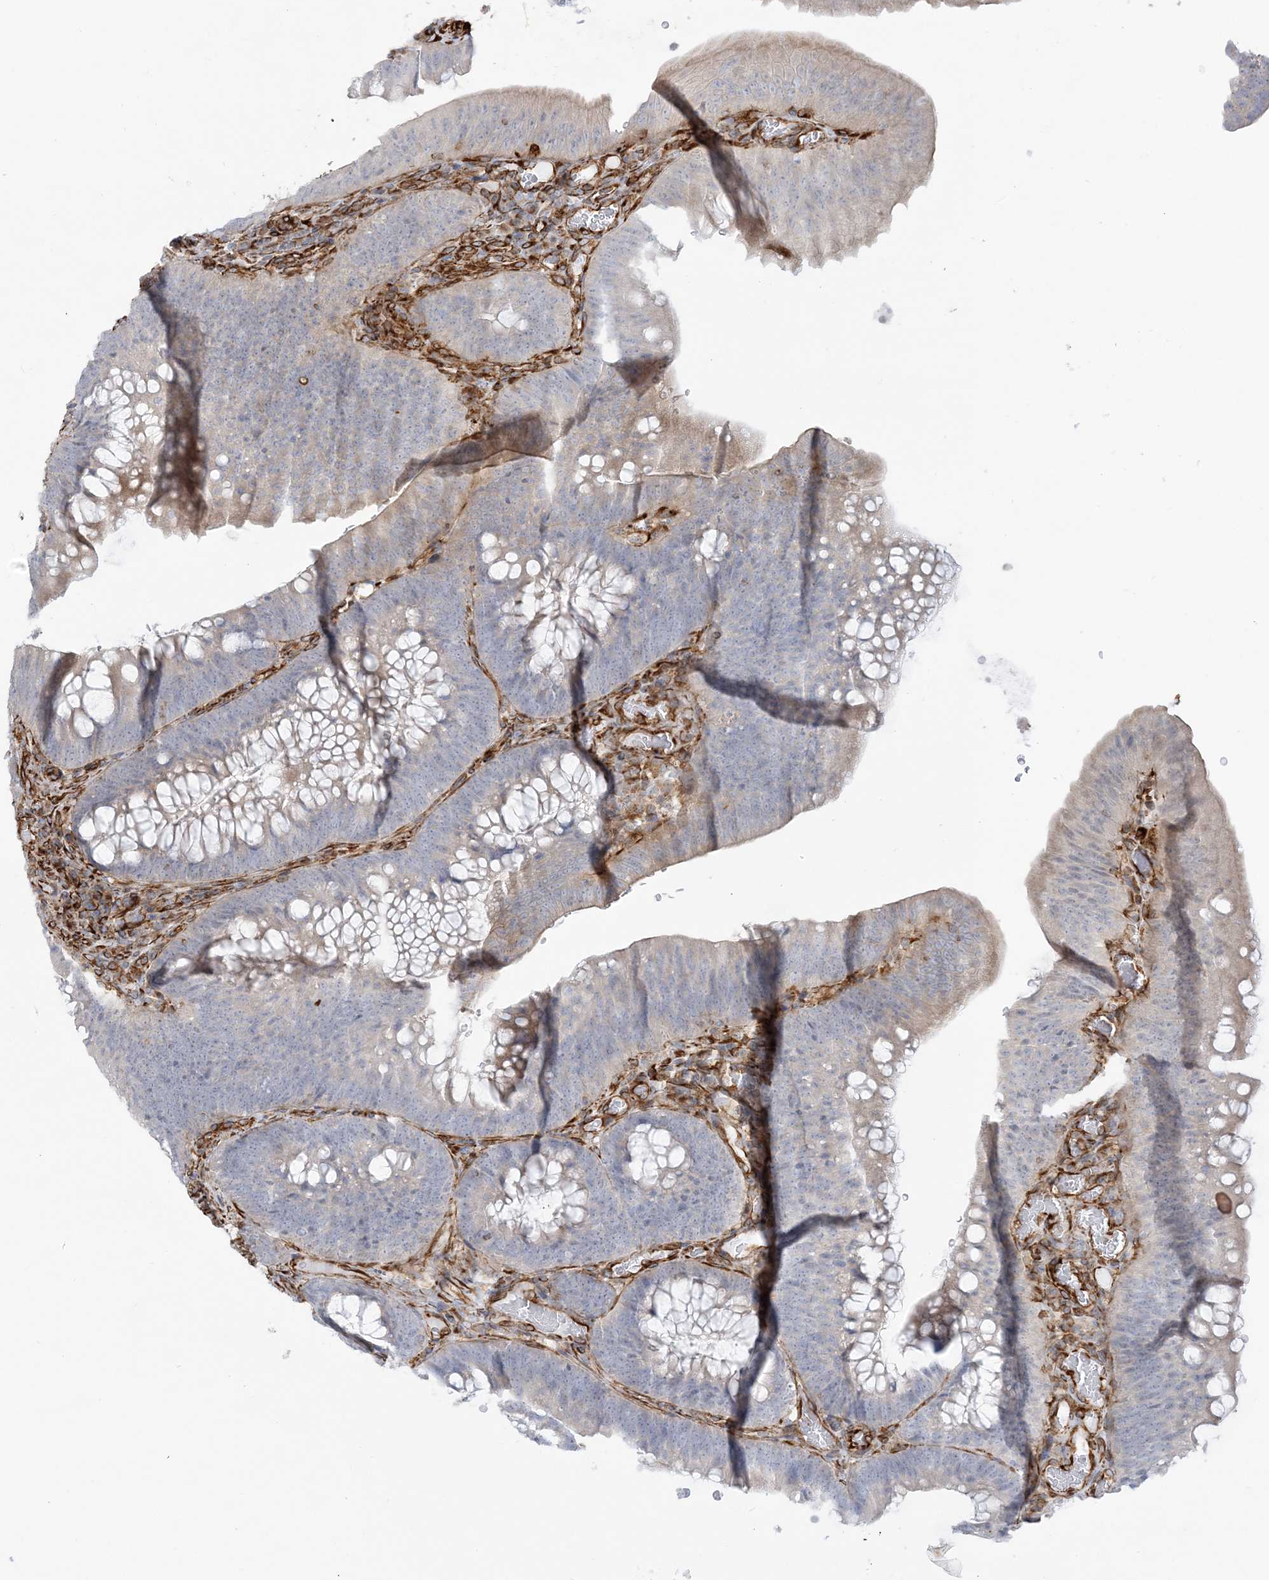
{"staining": {"intensity": "weak", "quantity": "<25%", "location": "cytoplasmic/membranous"}, "tissue": "colorectal cancer", "cell_type": "Tumor cells", "image_type": "cancer", "snomed": [{"axis": "morphology", "description": "Normal tissue, NOS"}, {"axis": "topography", "description": "Colon"}], "caption": "The histopathology image demonstrates no significant positivity in tumor cells of colorectal cancer.", "gene": "SCLT1", "patient": {"sex": "female", "age": 82}}